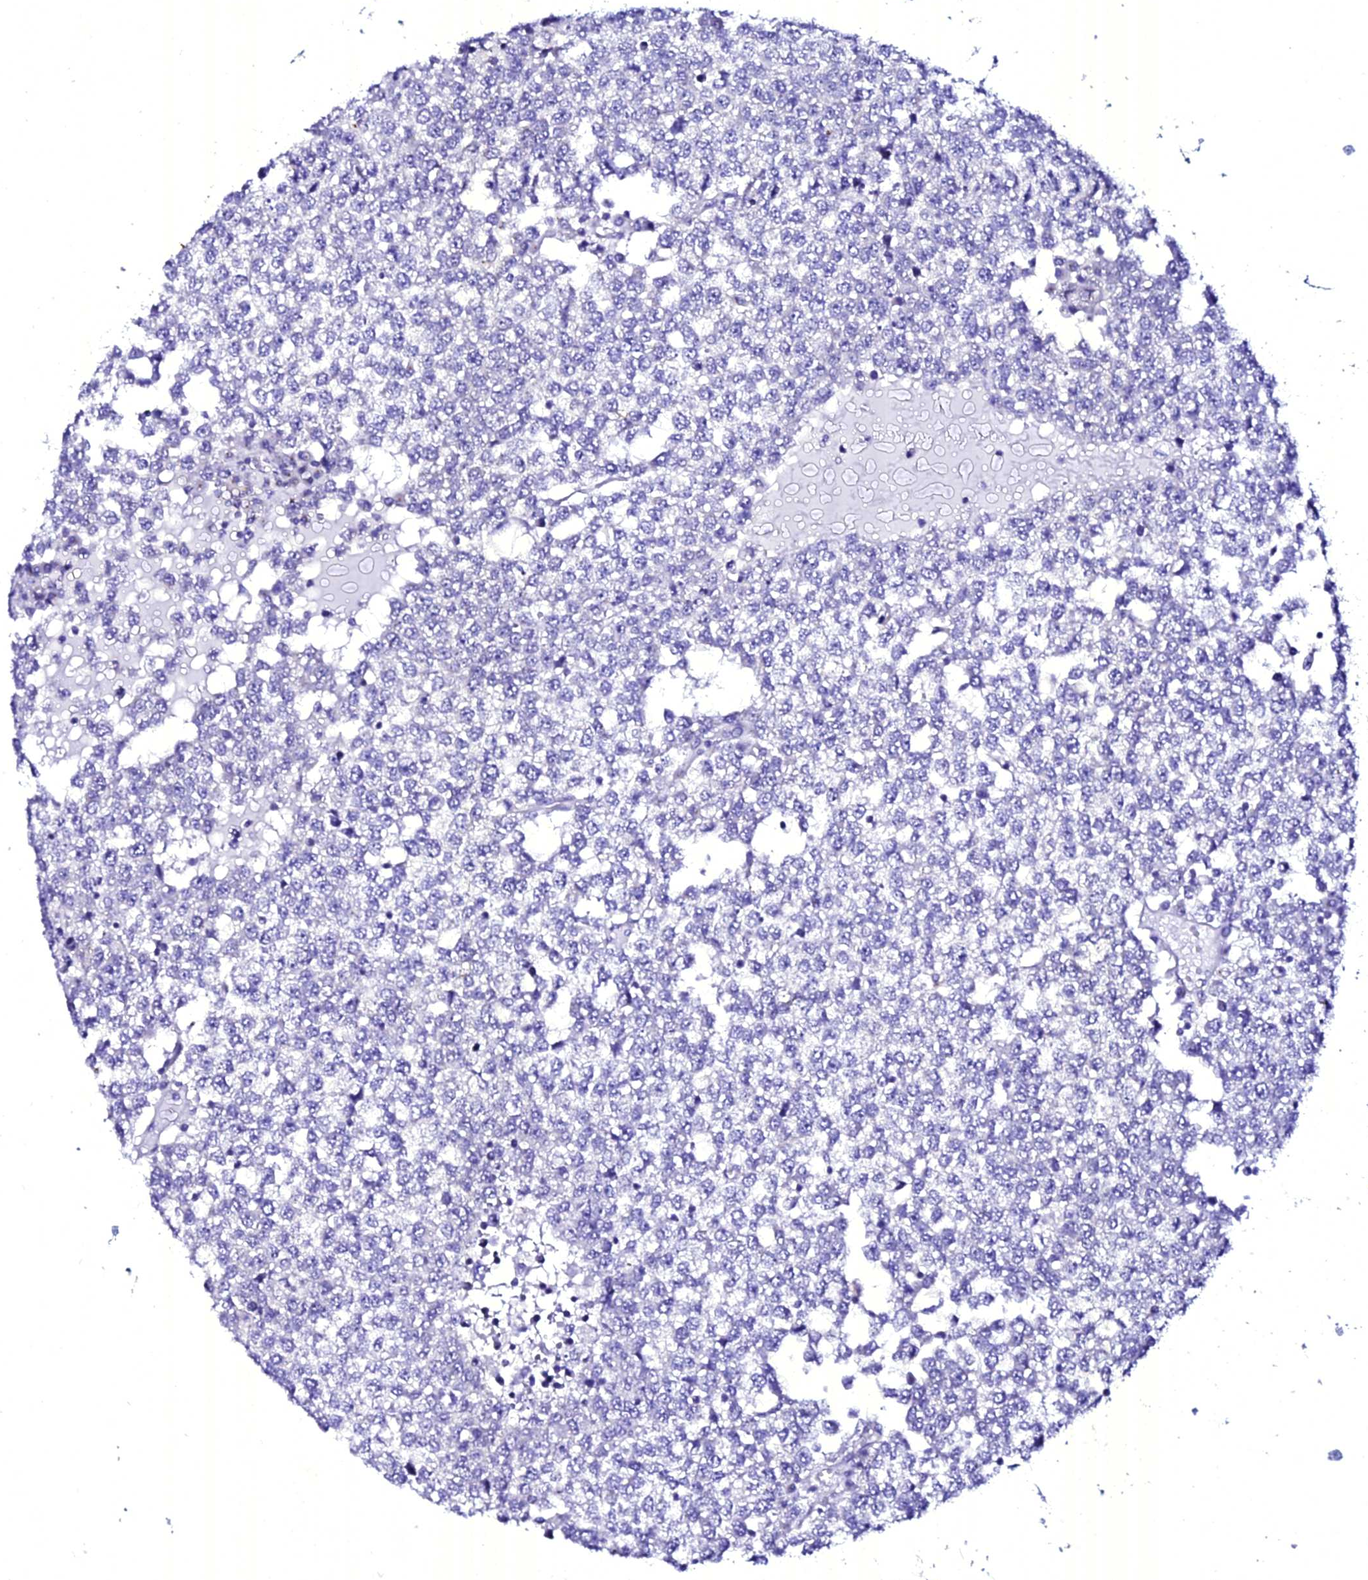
{"staining": {"intensity": "negative", "quantity": "none", "location": "none"}, "tissue": "testis cancer", "cell_type": "Tumor cells", "image_type": "cancer", "snomed": [{"axis": "morphology", "description": "Seminoma, NOS"}, {"axis": "topography", "description": "Testis"}], "caption": "Testis seminoma was stained to show a protein in brown. There is no significant expression in tumor cells.", "gene": "ATG16L2", "patient": {"sex": "male", "age": 65}}